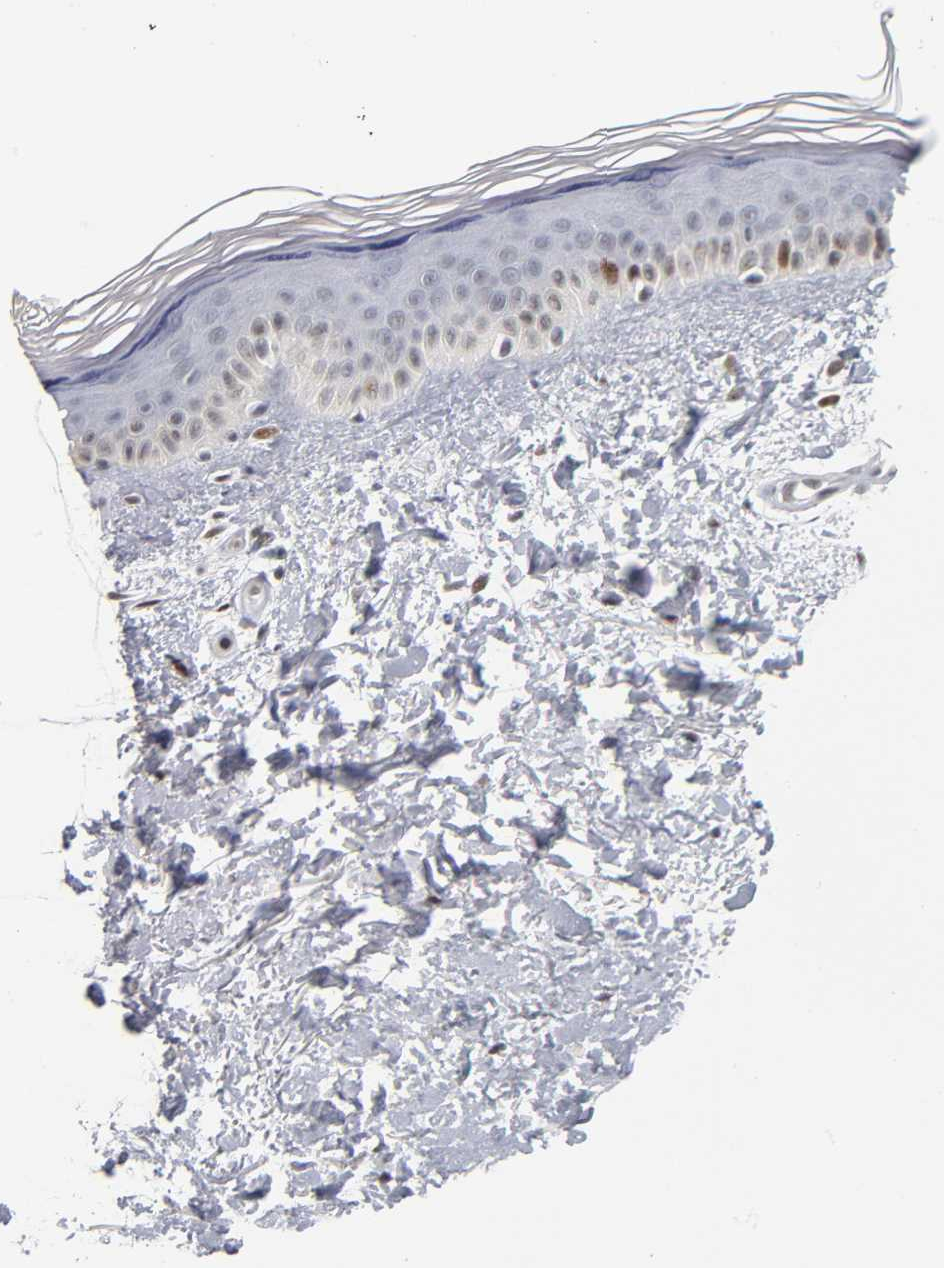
{"staining": {"intensity": "moderate", "quantity": ">75%", "location": "nuclear"}, "tissue": "skin", "cell_type": "Fibroblasts", "image_type": "normal", "snomed": [{"axis": "morphology", "description": "Normal tissue, NOS"}, {"axis": "topography", "description": "Skin"}], "caption": "Fibroblasts display moderate nuclear expression in approximately >75% of cells in unremarkable skin.", "gene": "SP3", "patient": {"sex": "female", "age": 19}}